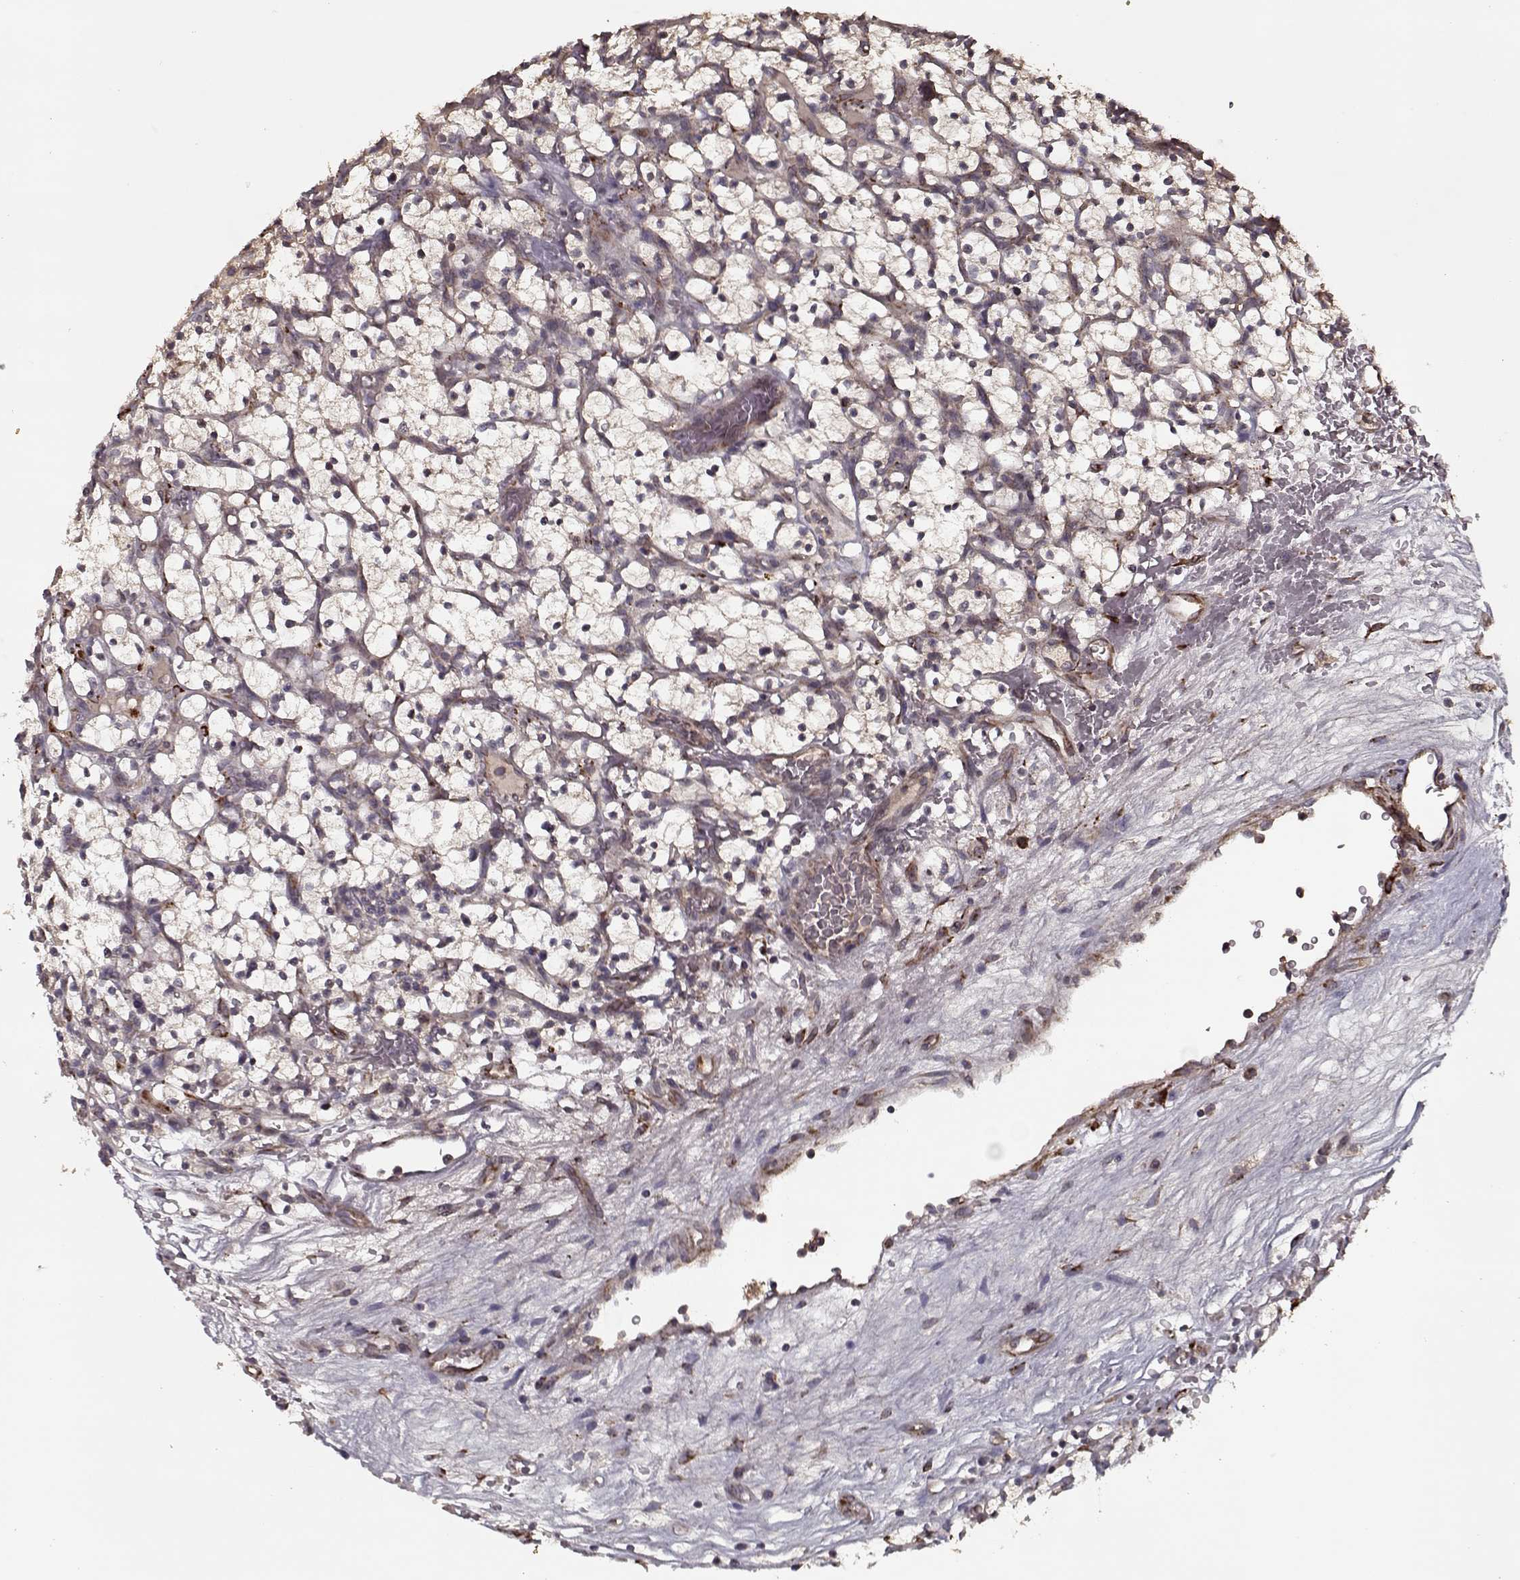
{"staining": {"intensity": "weak", "quantity": ">75%", "location": "cytoplasmic/membranous"}, "tissue": "renal cancer", "cell_type": "Tumor cells", "image_type": "cancer", "snomed": [{"axis": "morphology", "description": "Adenocarcinoma, NOS"}, {"axis": "topography", "description": "Kidney"}], "caption": "High-magnification brightfield microscopy of adenocarcinoma (renal) stained with DAB (brown) and counterstained with hematoxylin (blue). tumor cells exhibit weak cytoplasmic/membranous expression is present in approximately>75% of cells. (Brightfield microscopy of DAB IHC at high magnification).", "gene": "IMMP1L", "patient": {"sex": "female", "age": 64}}